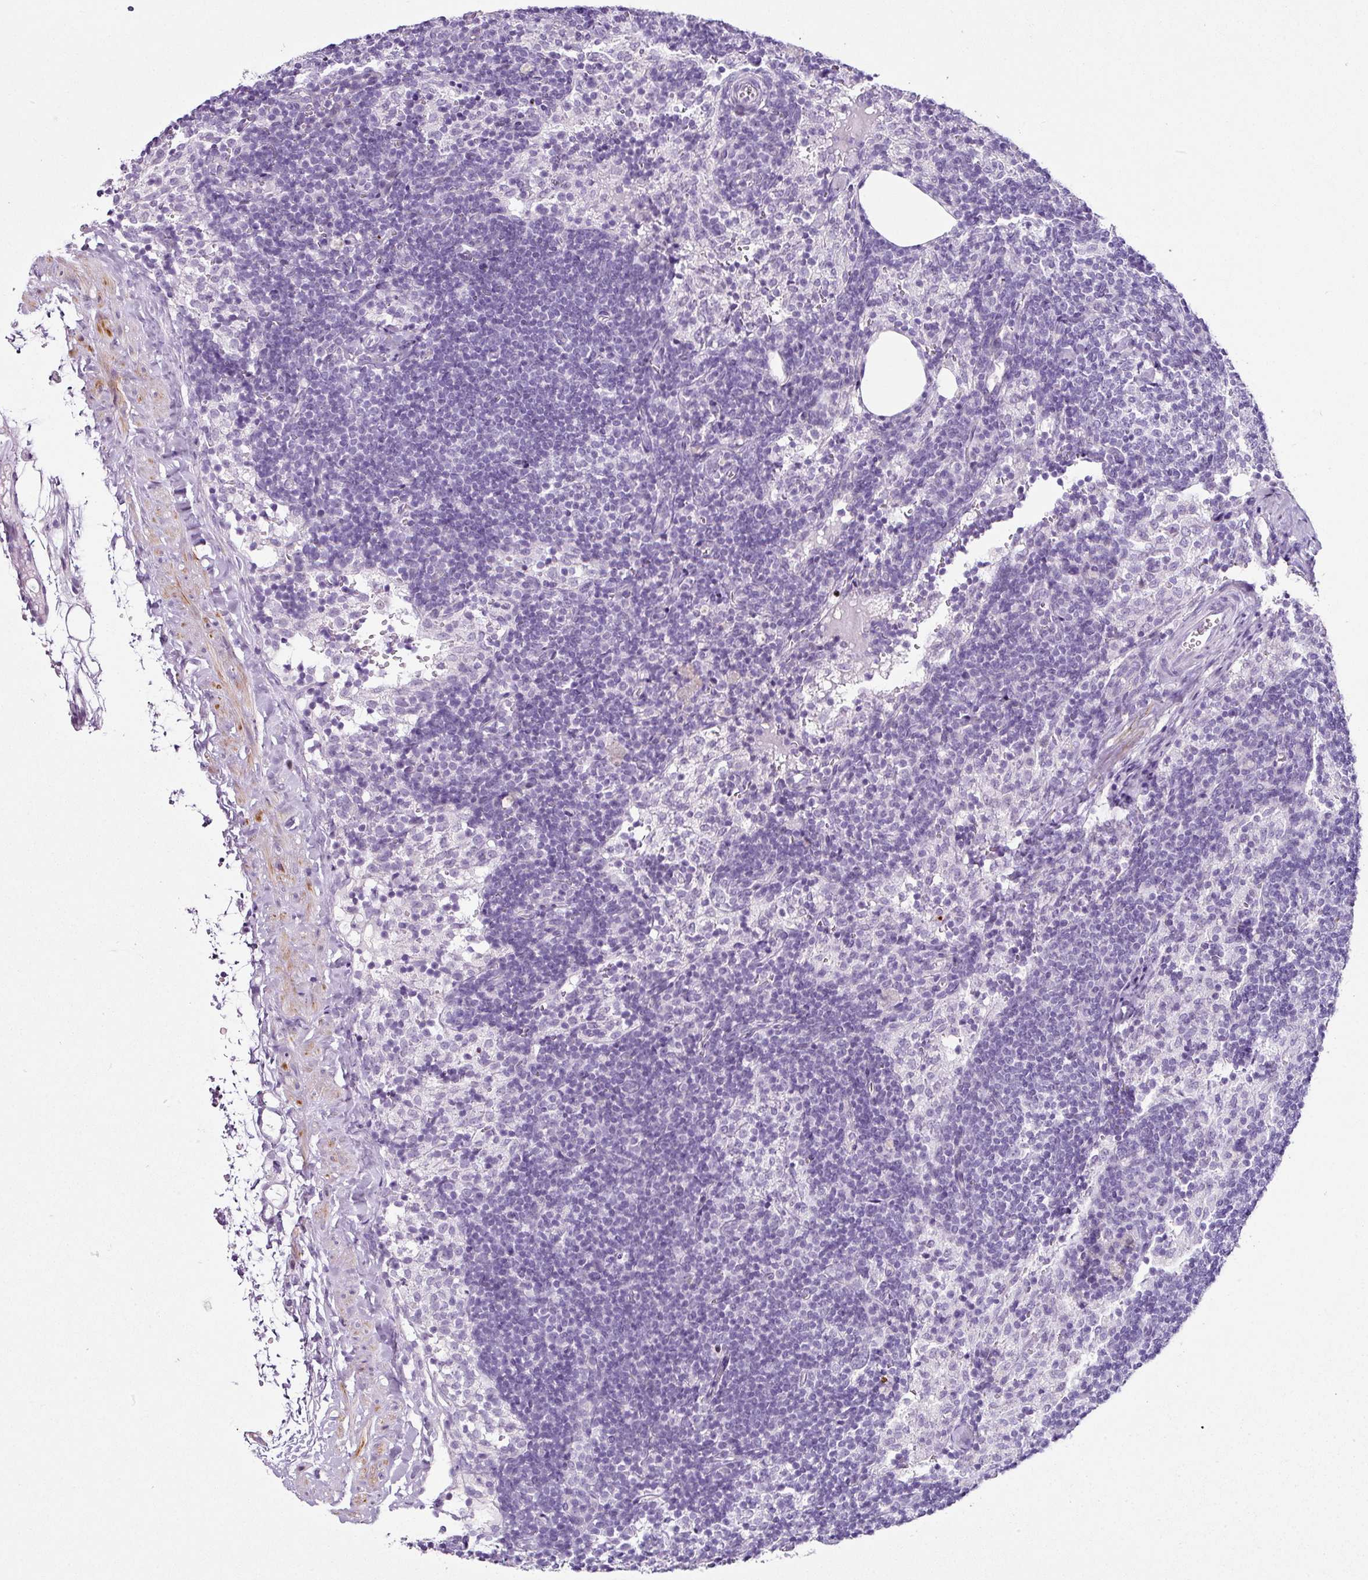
{"staining": {"intensity": "negative", "quantity": "none", "location": "none"}, "tissue": "lymph node", "cell_type": "Germinal center cells", "image_type": "normal", "snomed": [{"axis": "morphology", "description": "Normal tissue, NOS"}, {"axis": "topography", "description": "Lymph node"}], "caption": "The photomicrograph reveals no significant staining in germinal center cells of lymph node.", "gene": "TRA2A", "patient": {"sex": "female", "age": 52}}